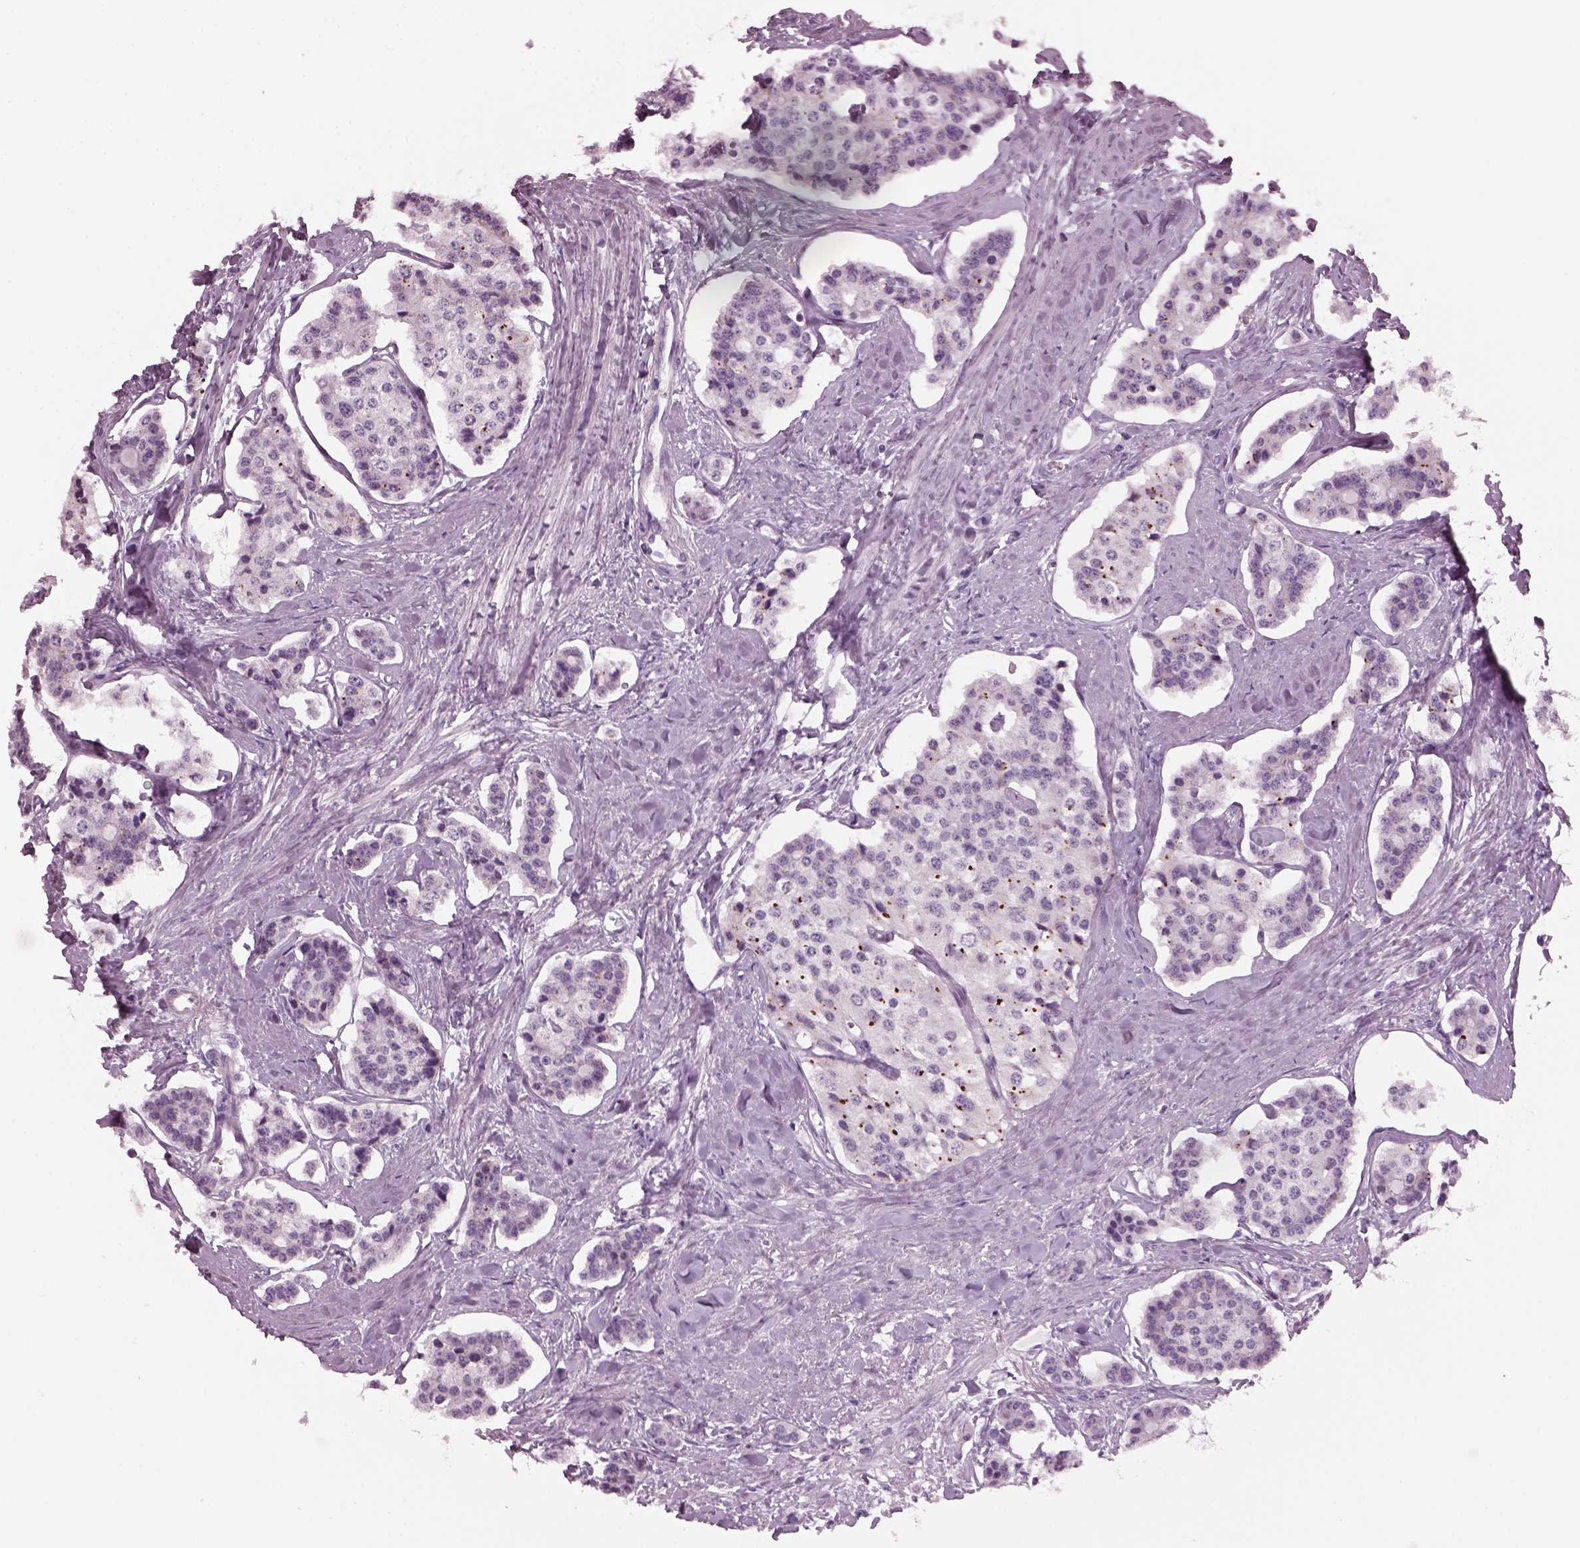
{"staining": {"intensity": "negative", "quantity": "none", "location": "none"}, "tissue": "carcinoid", "cell_type": "Tumor cells", "image_type": "cancer", "snomed": [{"axis": "morphology", "description": "Carcinoid, malignant, NOS"}, {"axis": "topography", "description": "Small intestine"}], "caption": "Carcinoid (malignant) was stained to show a protein in brown. There is no significant staining in tumor cells.", "gene": "PRR9", "patient": {"sex": "female", "age": 65}}